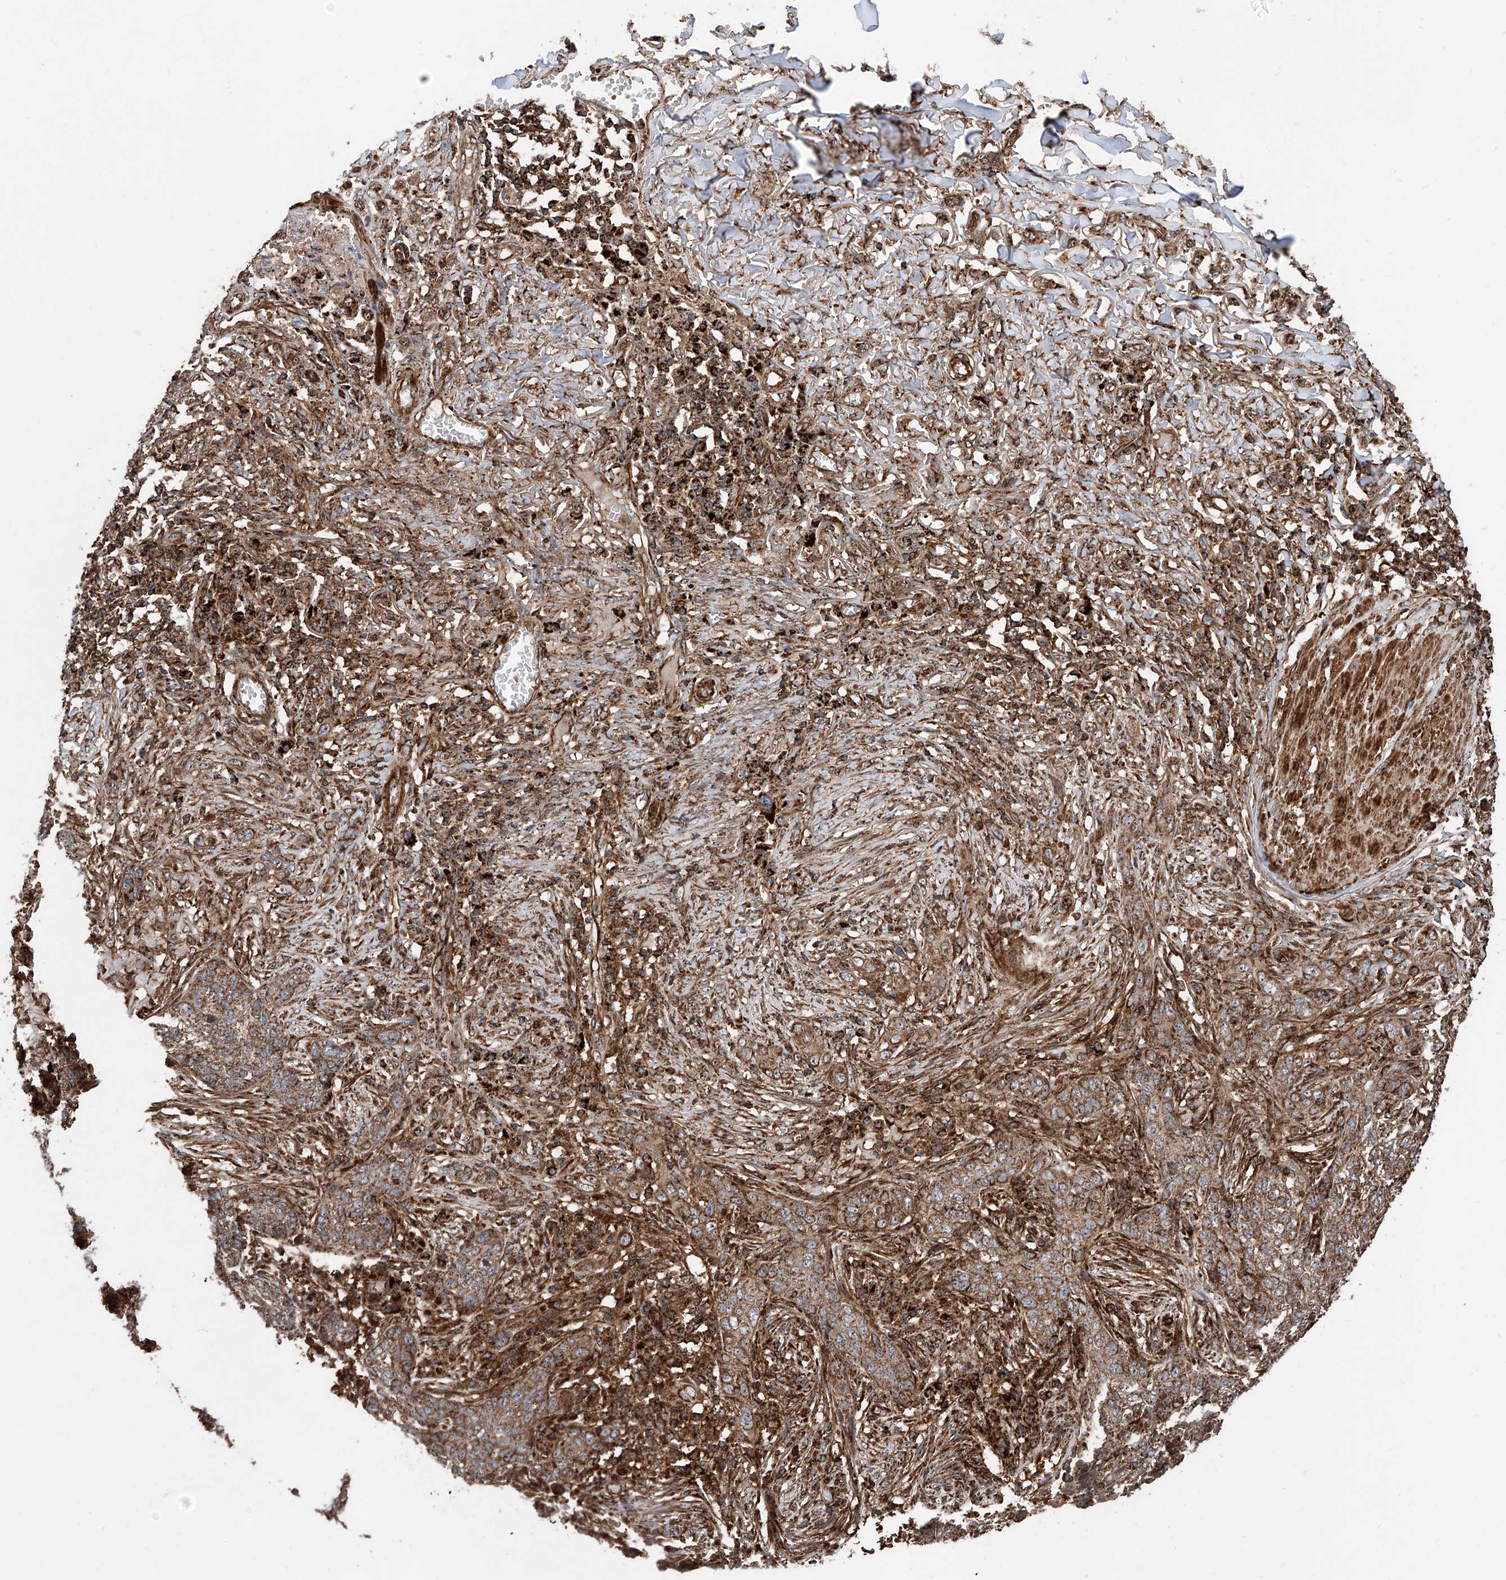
{"staining": {"intensity": "moderate", "quantity": ">75%", "location": "cytoplasmic/membranous"}, "tissue": "skin cancer", "cell_type": "Tumor cells", "image_type": "cancer", "snomed": [{"axis": "morphology", "description": "Basal cell carcinoma"}, {"axis": "topography", "description": "Skin"}], "caption": "Moderate cytoplasmic/membranous positivity is present in about >75% of tumor cells in basal cell carcinoma (skin). (DAB (3,3'-diaminobenzidine) IHC with brightfield microscopy, high magnification).", "gene": "PISD", "patient": {"sex": "male", "age": 85}}